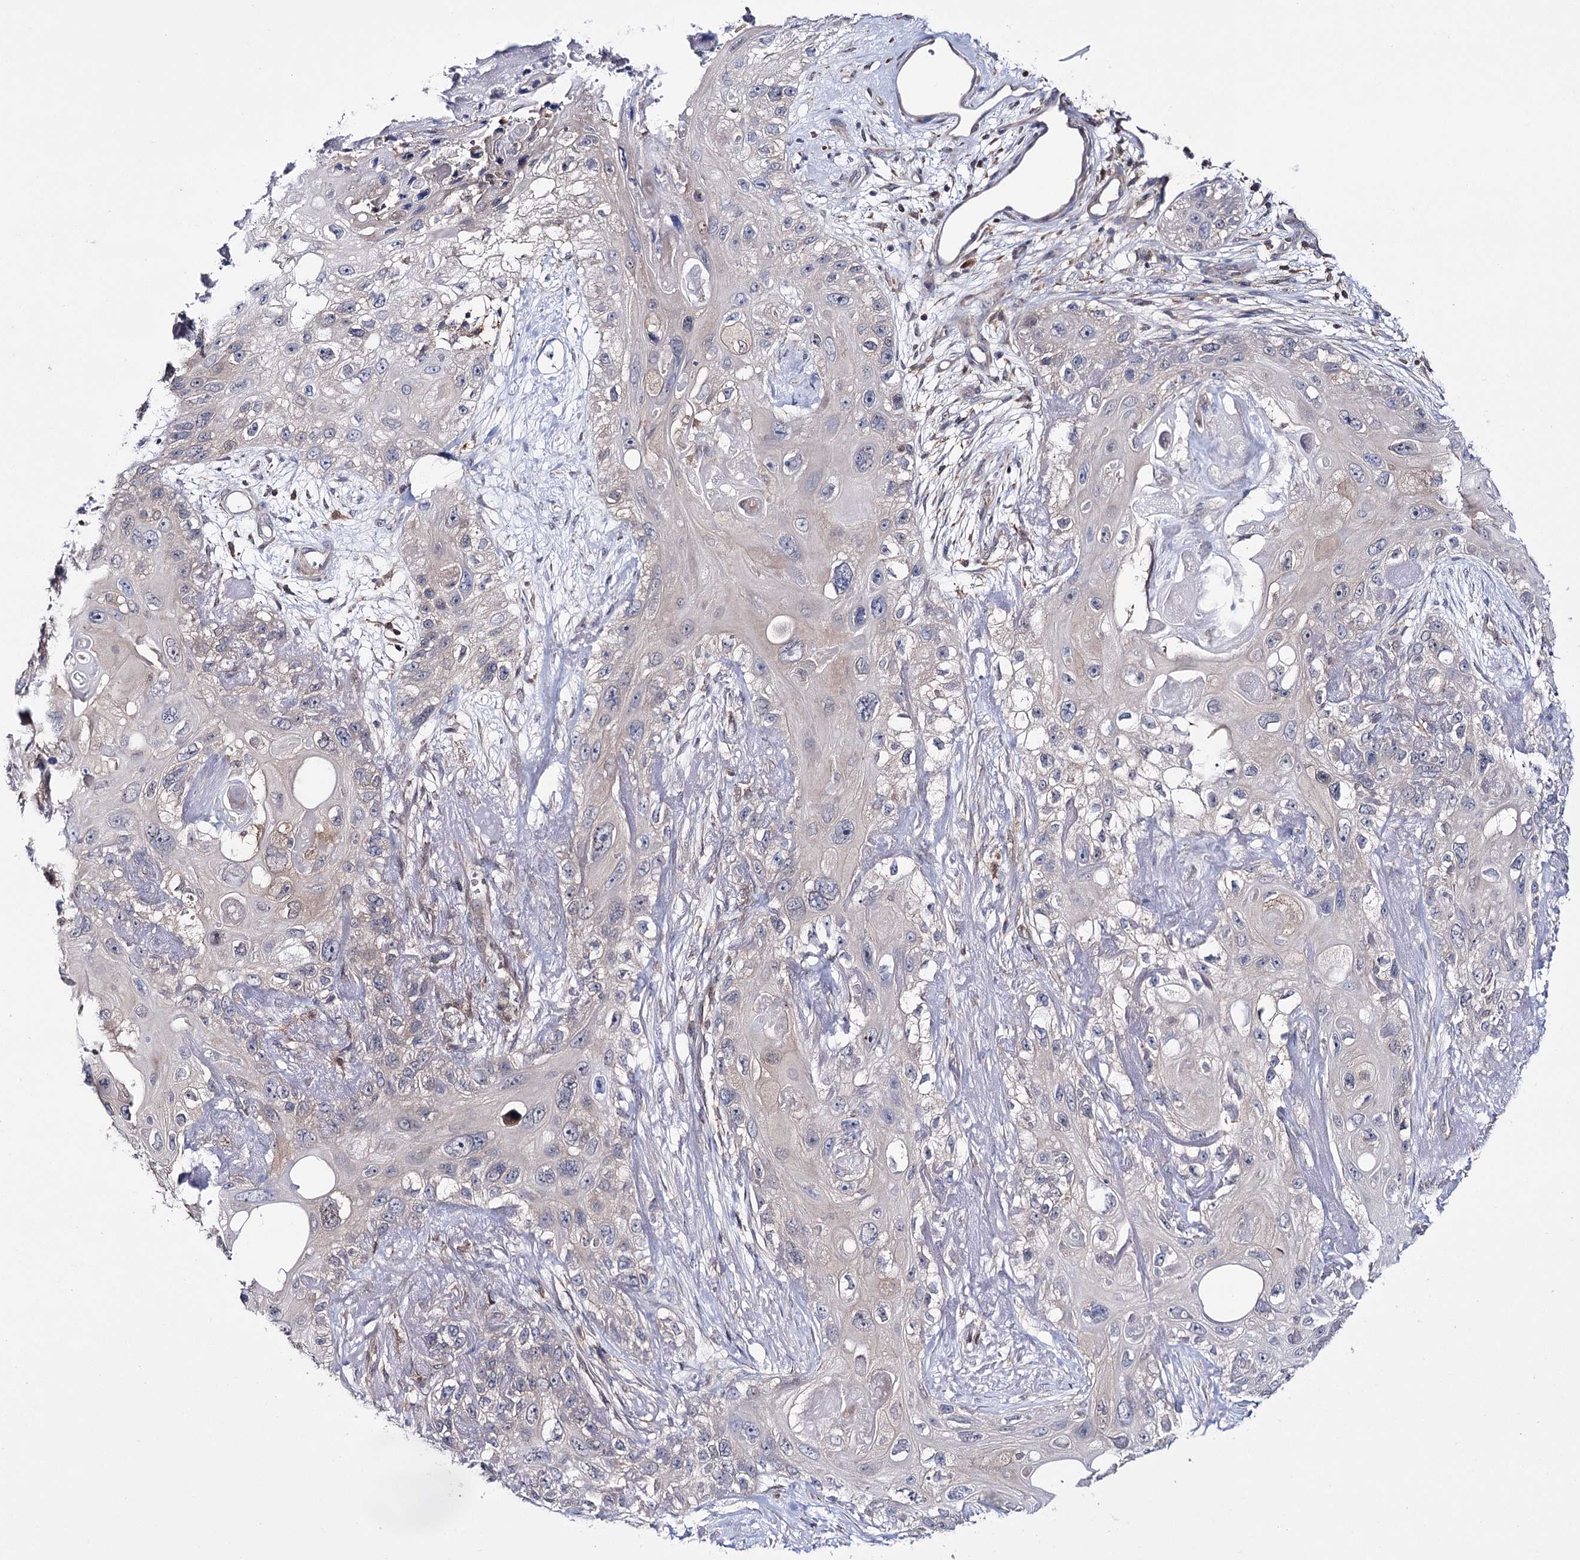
{"staining": {"intensity": "negative", "quantity": "none", "location": "none"}, "tissue": "skin cancer", "cell_type": "Tumor cells", "image_type": "cancer", "snomed": [{"axis": "morphology", "description": "Normal tissue, NOS"}, {"axis": "morphology", "description": "Squamous cell carcinoma, NOS"}, {"axis": "topography", "description": "Skin"}], "caption": "Protein analysis of skin cancer (squamous cell carcinoma) exhibits no significant staining in tumor cells.", "gene": "PTER", "patient": {"sex": "male", "age": 72}}